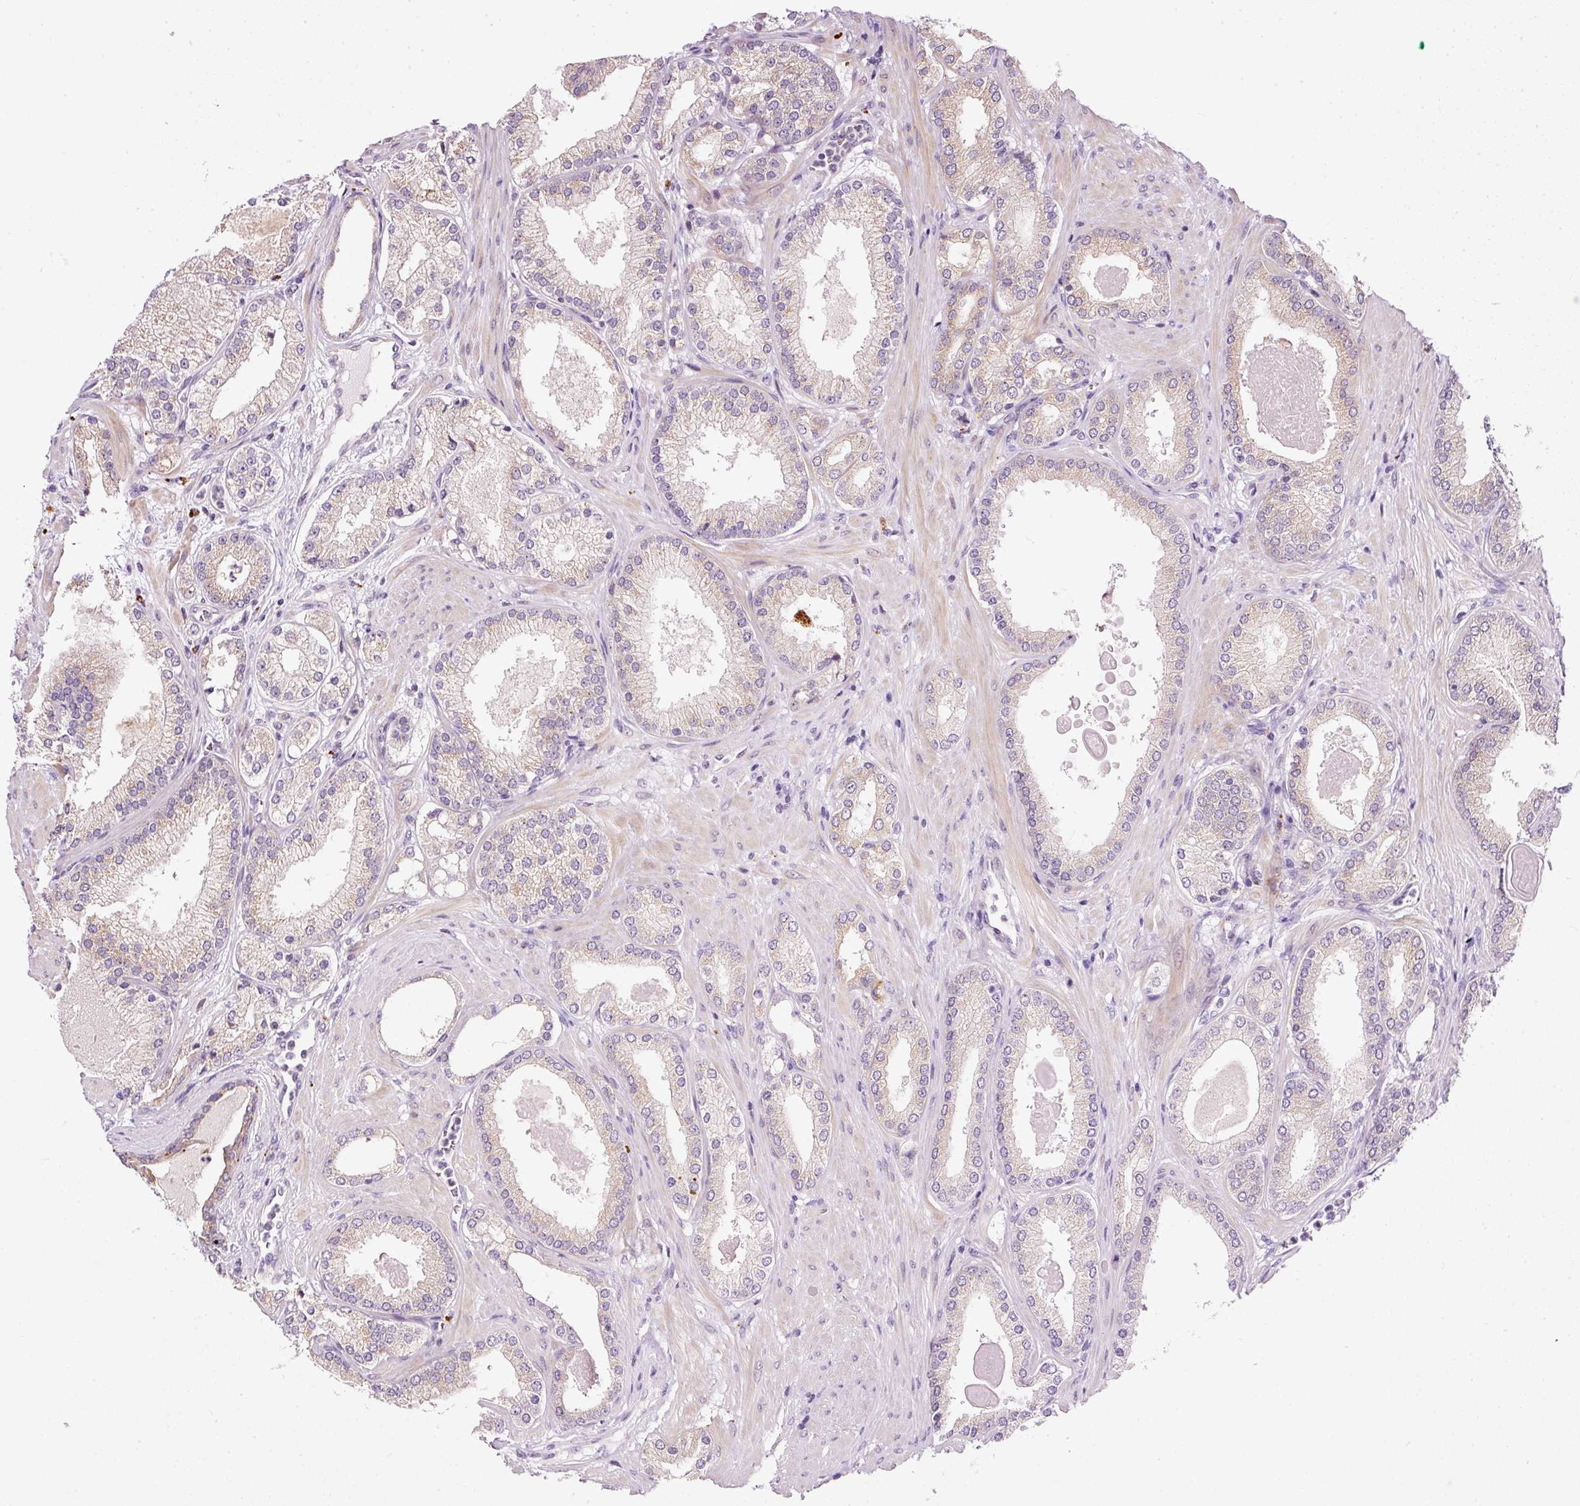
{"staining": {"intensity": "weak", "quantity": ">75%", "location": "cytoplasmic/membranous"}, "tissue": "prostate cancer", "cell_type": "Tumor cells", "image_type": "cancer", "snomed": [{"axis": "morphology", "description": "Adenocarcinoma, Low grade"}, {"axis": "topography", "description": "Prostate"}], "caption": "Protein analysis of prostate low-grade adenocarcinoma tissue shows weak cytoplasmic/membranous positivity in about >75% of tumor cells. Nuclei are stained in blue.", "gene": "ZNF639", "patient": {"sex": "male", "age": 59}}